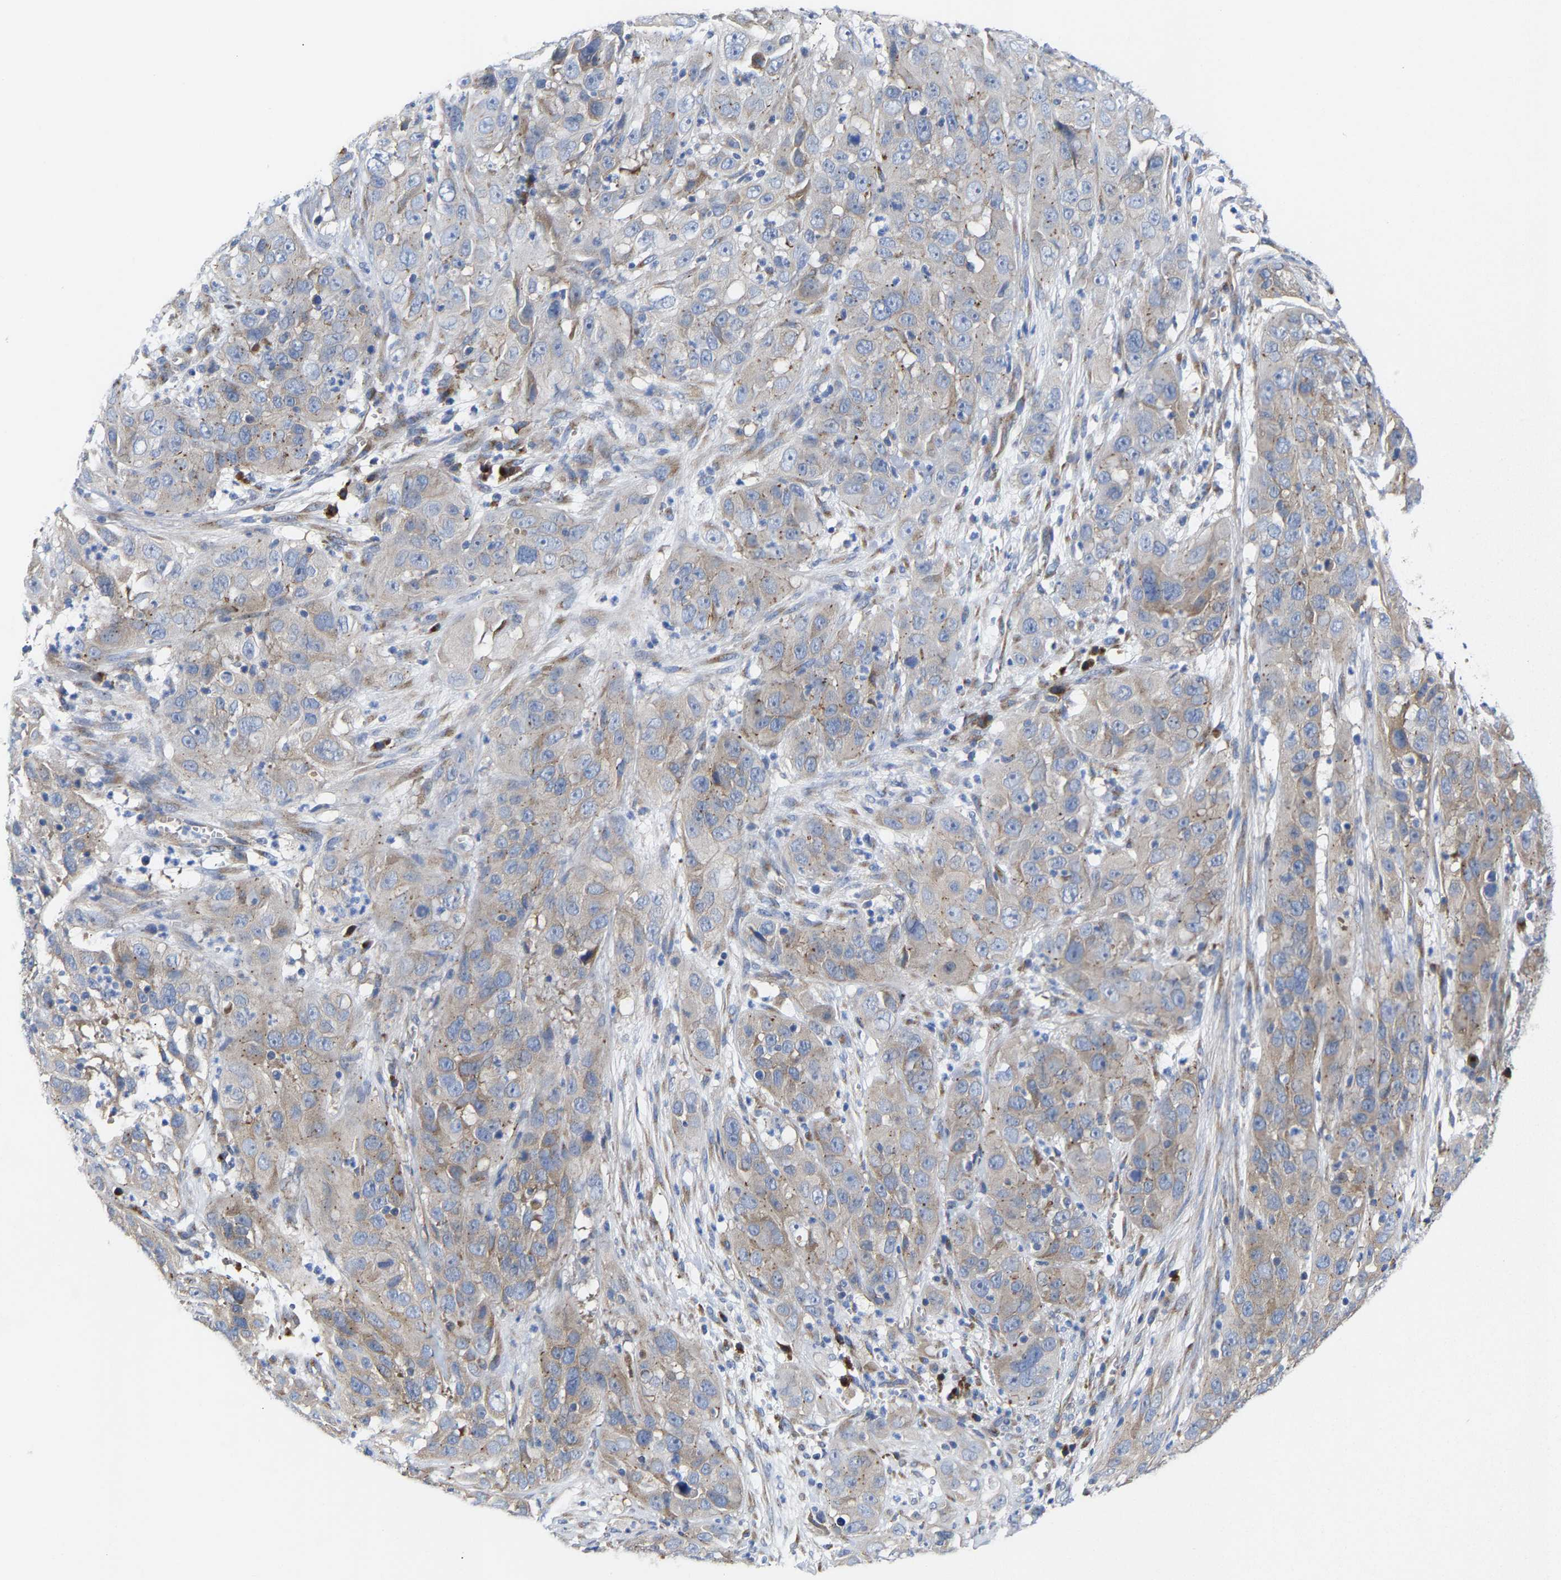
{"staining": {"intensity": "weak", "quantity": "<25%", "location": "cytoplasmic/membranous"}, "tissue": "cervical cancer", "cell_type": "Tumor cells", "image_type": "cancer", "snomed": [{"axis": "morphology", "description": "Squamous cell carcinoma, NOS"}, {"axis": "topography", "description": "Cervix"}], "caption": "DAB (3,3'-diaminobenzidine) immunohistochemical staining of cervical cancer (squamous cell carcinoma) exhibits no significant expression in tumor cells. (DAB immunohistochemistry (IHC) visualized using brightfield microscopy, high magnification).", "gene": "PPP1R15A", "patient": {"sex": "female", "age": 32}}